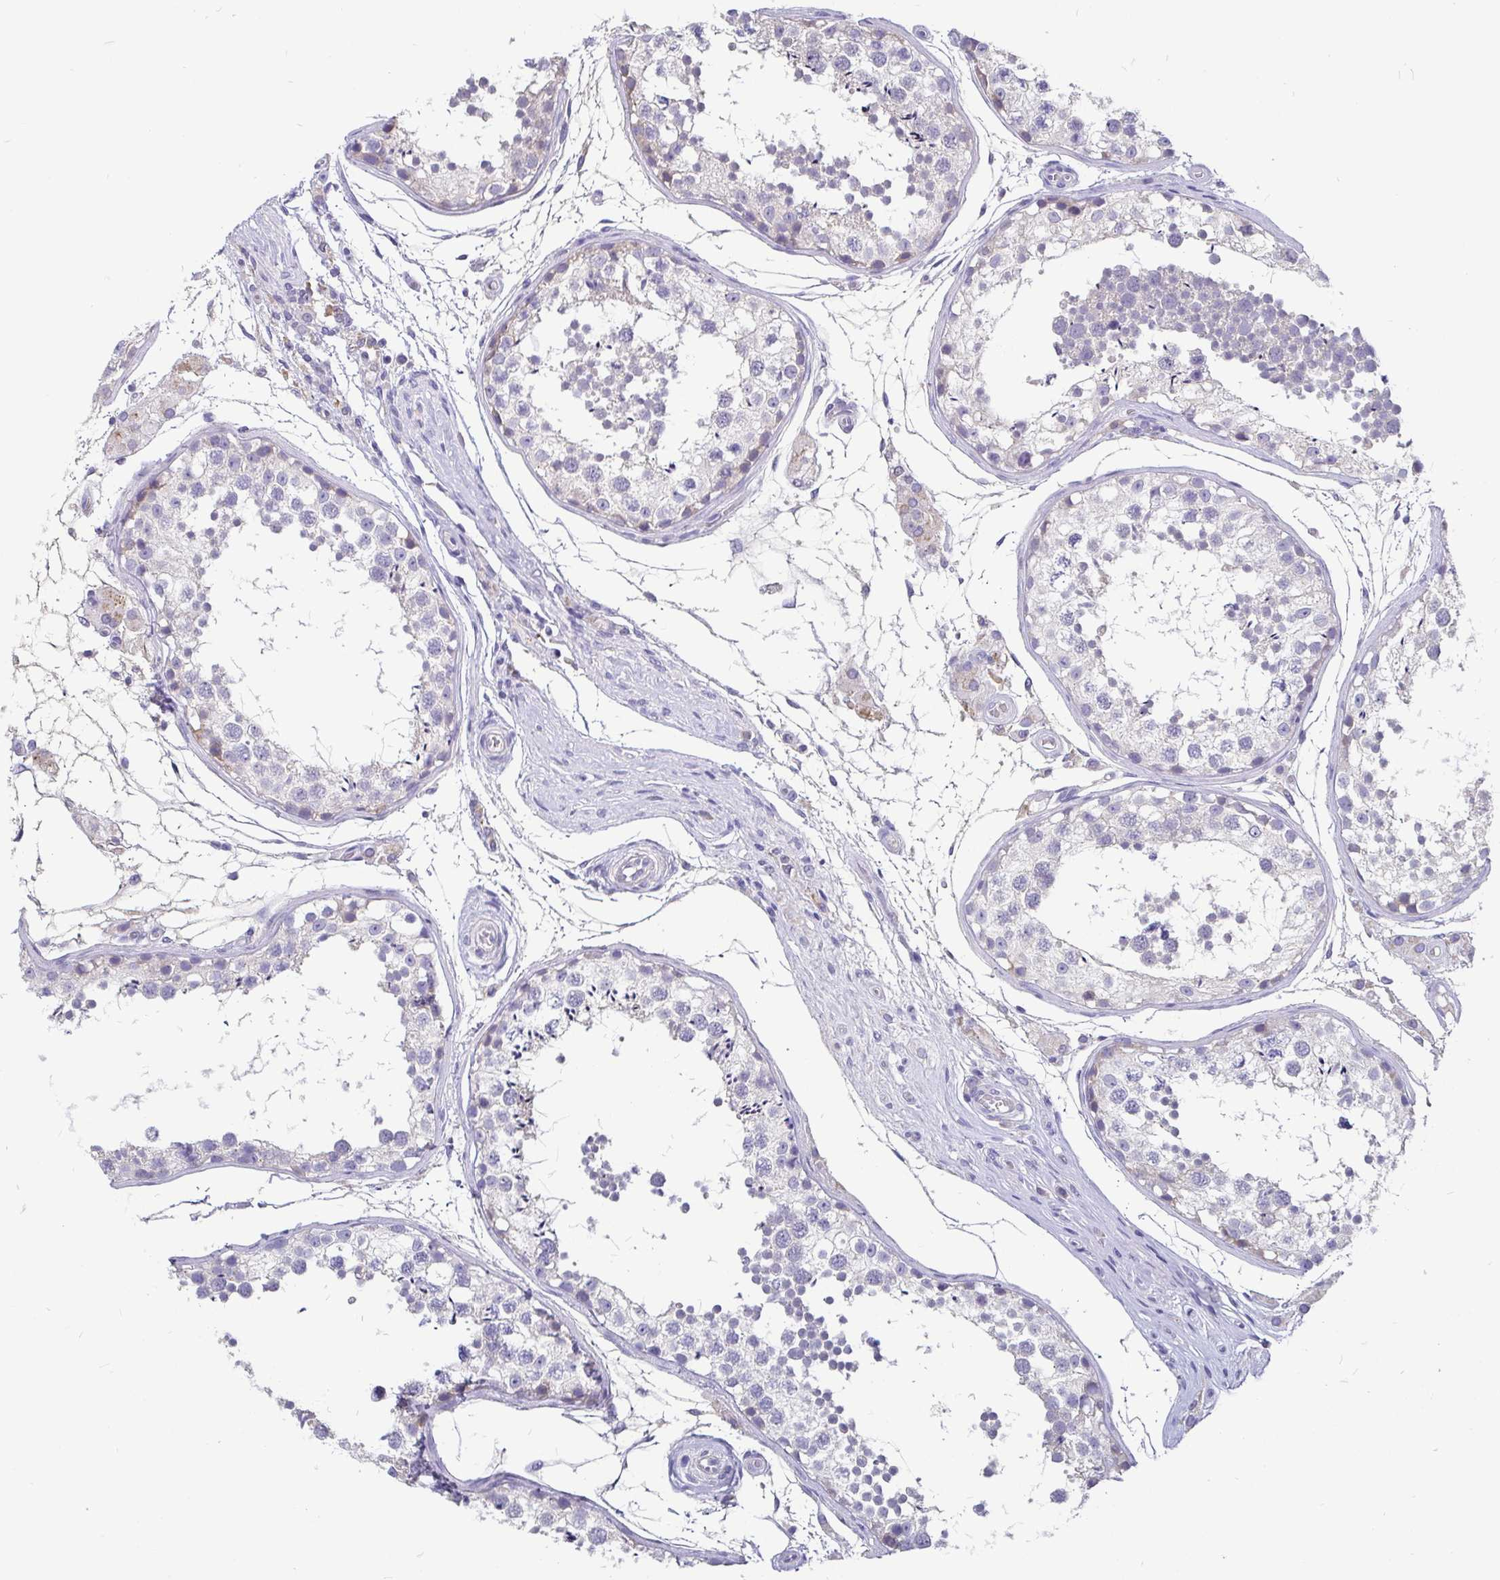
{"staining": {"intensity": "negative", "quantity": "none", "location": "none"}, "tissue": "testis", "cell_type": "Cells in seminiferous ducts", "image_type": "normal", "snomed": [{"axis": "morphology", "description": "Normal tissue, NOS"}, {"axis": "morphology", "description": "Seminoma, NOS"}, {"axis": "topography", "description": "Testis"}], "caption": "IHC micrograph of benign human testis stained for a protein (brown), which shows no expression in cells in seminiferous ducts.", "gene": "ADAMTS6", "patient": {"sex": "male", "age": 29}}